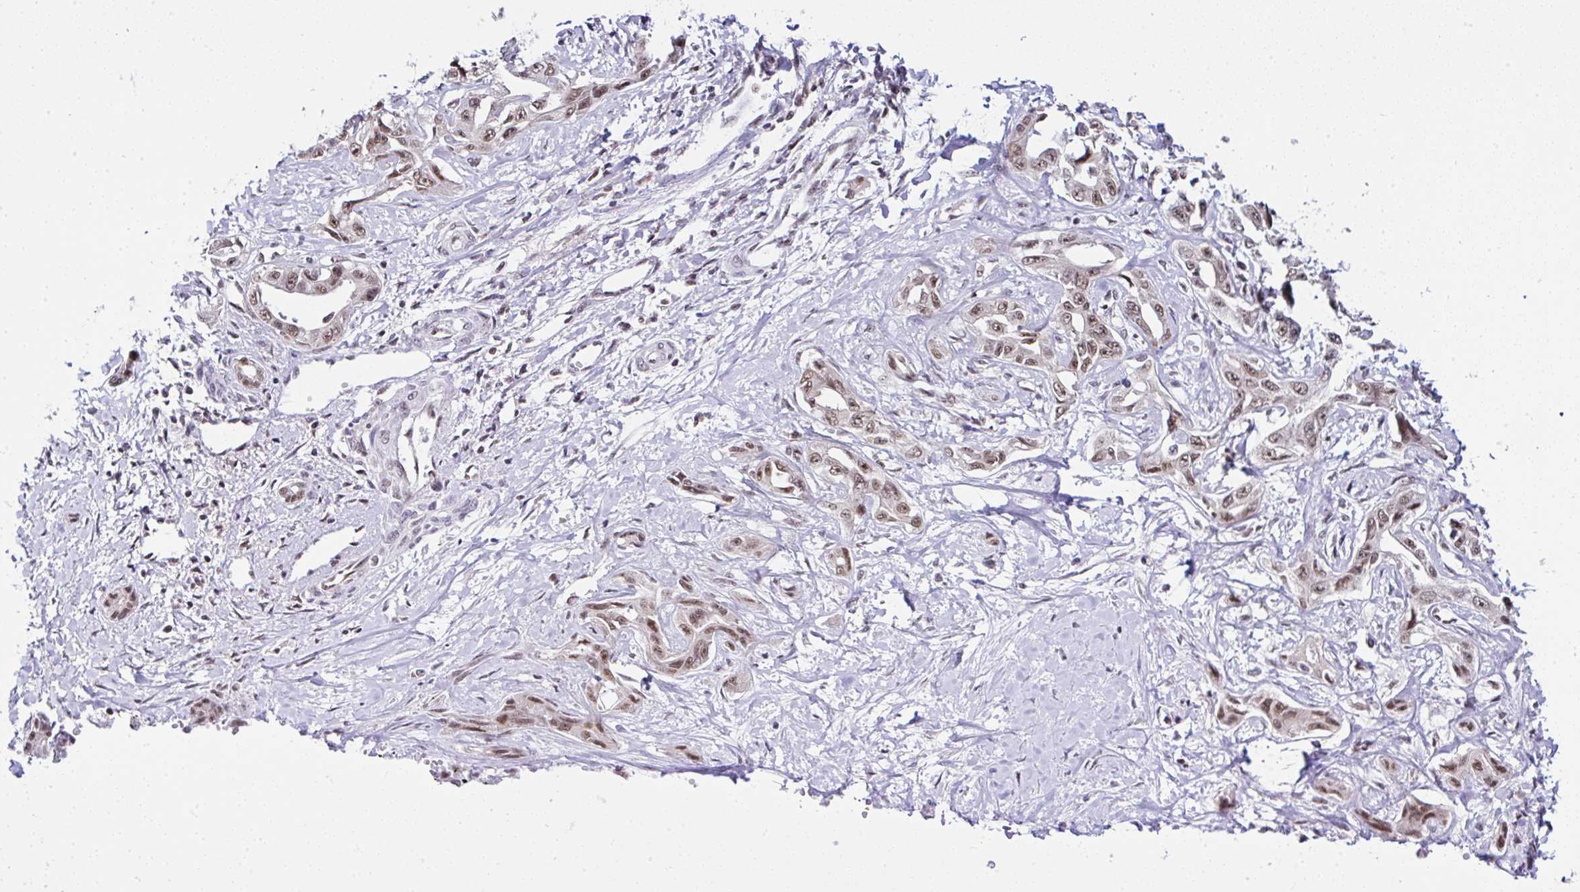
{"staining": {"intensity": "moderate", "quantity": ">75%", "location": "nuclear"}, "tissue": "liver cancer", "cell_type": "Tumor cells", "image_type": "cancer", "snomed": [{"axis": "morphology", "description": "Cholangiocarcinoma"}, {"axis": "topography", "description": "Liver"}], "caption": "Immunohistochemistry photomicrograph of neoplastic tissue: human liver cancer stained using IHC reveals medium levels of moderate protein expression localized specifically in the nuclear of tumor cells, appearing as a nuclear brown color.", "gene": "PTPN2", "patient": {"sex": "male", "age": 59}}